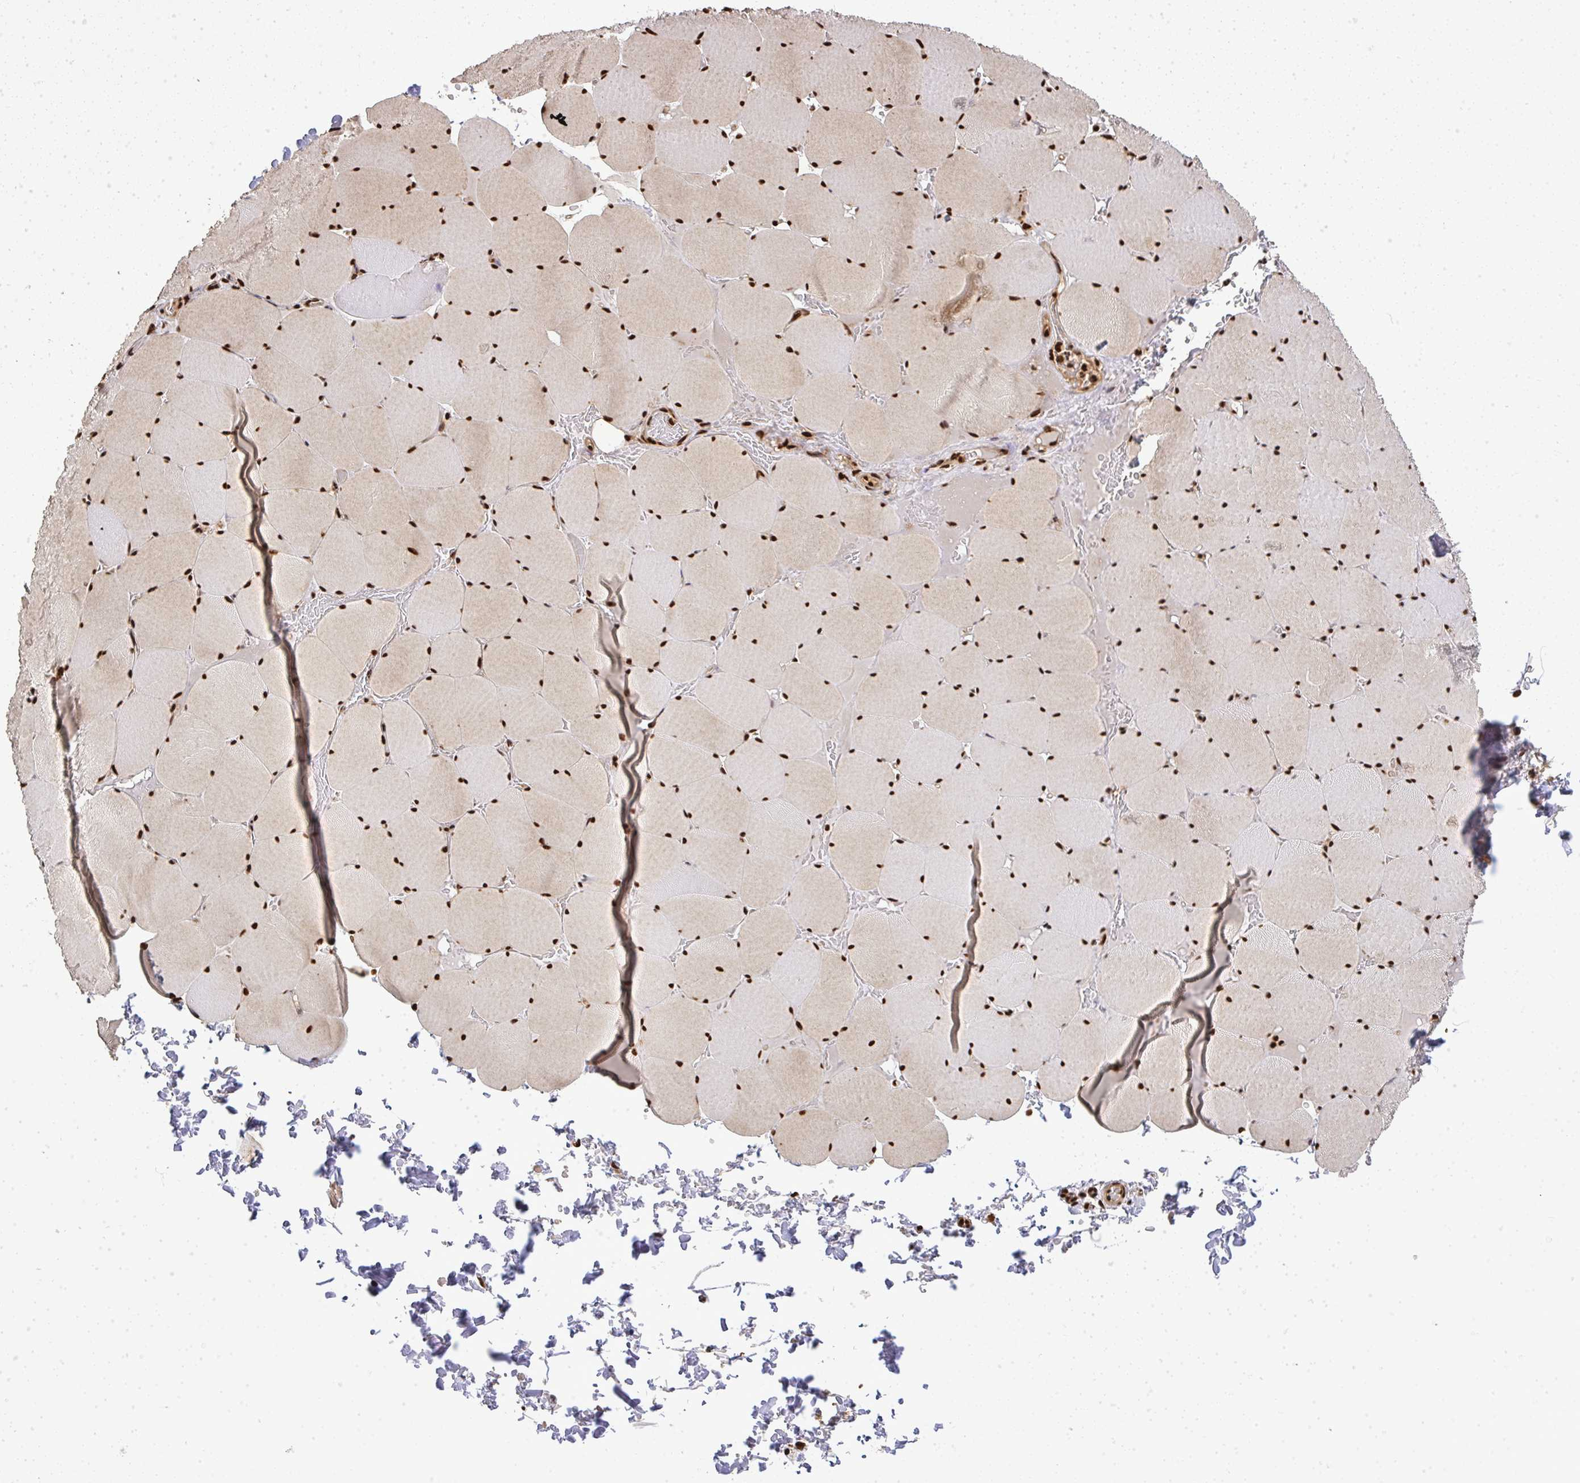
{"staining": {"intensity": "moderate", "quantity": "25%-75%", "location": "cytoplasmic/membranous,nuclear"}, "tissue": "skeletal muscle", "cell_type": "Myocytes", "image_type": "normal", "snomed": [{"axis": "morphology", "description": "Normal tissue, NOS"}, {"axis": "topography", "description": "Skeletal muscle"}, {"axis": "topography", "description": "Head-Neck"}], "caption": "A micrograph of skeletal muscle stained for a protein demonstrates moderate cytoplasmic/membranous,nuclear brown staining in myocytes. The protein is shown in brown color, while the nuclei are stained blue.", "gene": "U2AF1L4", "patient": {"sex": "male", "age": 66}}